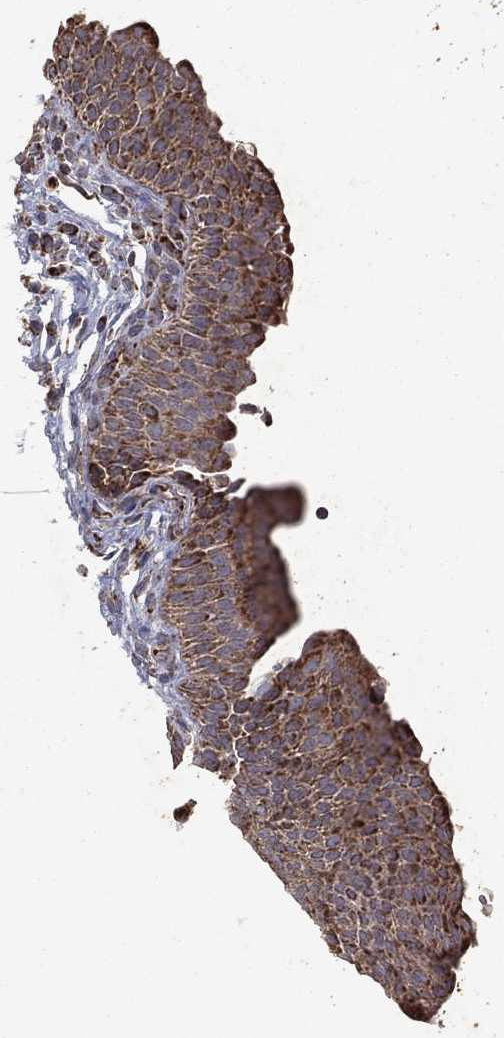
{"staining": {"intensity": "moderate", "quantity": ">75%", "location": "cytoplasmic/membranous"}, "tissue": "urinary bladder", "cell_type": "Urothelial cells", "image_type": "normal", "snomed": [{"axis": "morphology", "description": "Normal tissue, NOS"}, {"axis": "topography", "description": "Urinary bladder"}], "caption": "This is an image of immunohistochemistry staining of benign urinary bladder, which shows moderate expression in the cytoplasmic/membranous of urothelial cells.", "gene": "PYROXD2", "patient": {"sex": "male", "age": 66}}